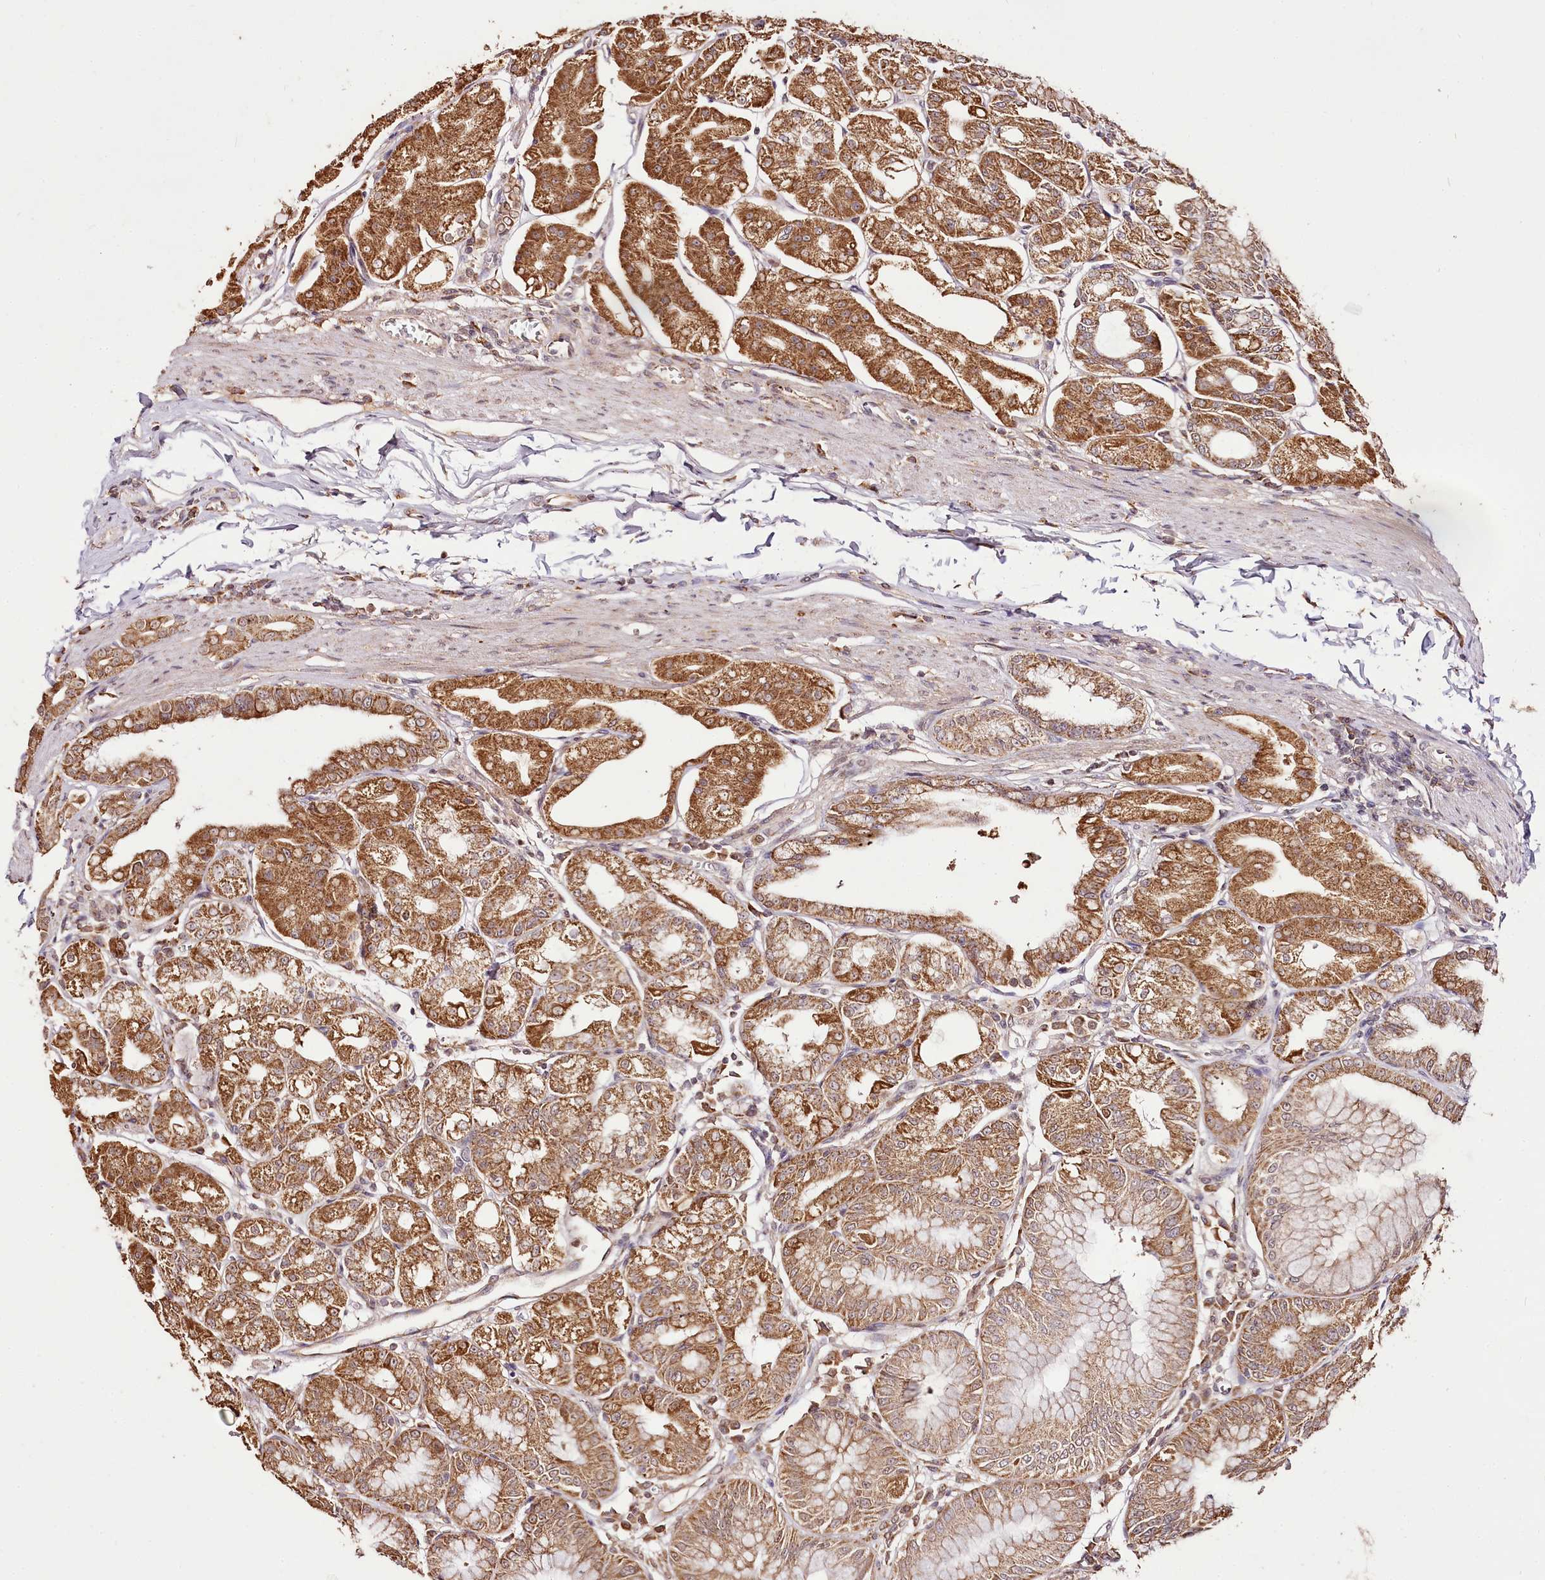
{"staining": {"intensity": "moderate", "quantity": ">75%", "location": "cytoplasmic/membranous"}, "tissue": "stomach", "cell_type": "Glandular cells", "image_type": "normal", "snomed": [{"axis": "morphology", "description": "Normal tissue, NOS"}, {"axis": "topography", "description": "Stomach, lower"}], "caption": "Immunohistochemistry (IHC) staining of benign stomach, which shows medium levels of moderate cytoplasmic/membranous positivity in about >75% of glandular cells indicating moderate cytoplasmic/membranous protein positivity. The staining was performed using DAB (brown) for protein detection and nuclei were counterstained in hematoxylin (blue).", "gene": "EDIL3", "patient": {"sex": "male", "age": 71}}